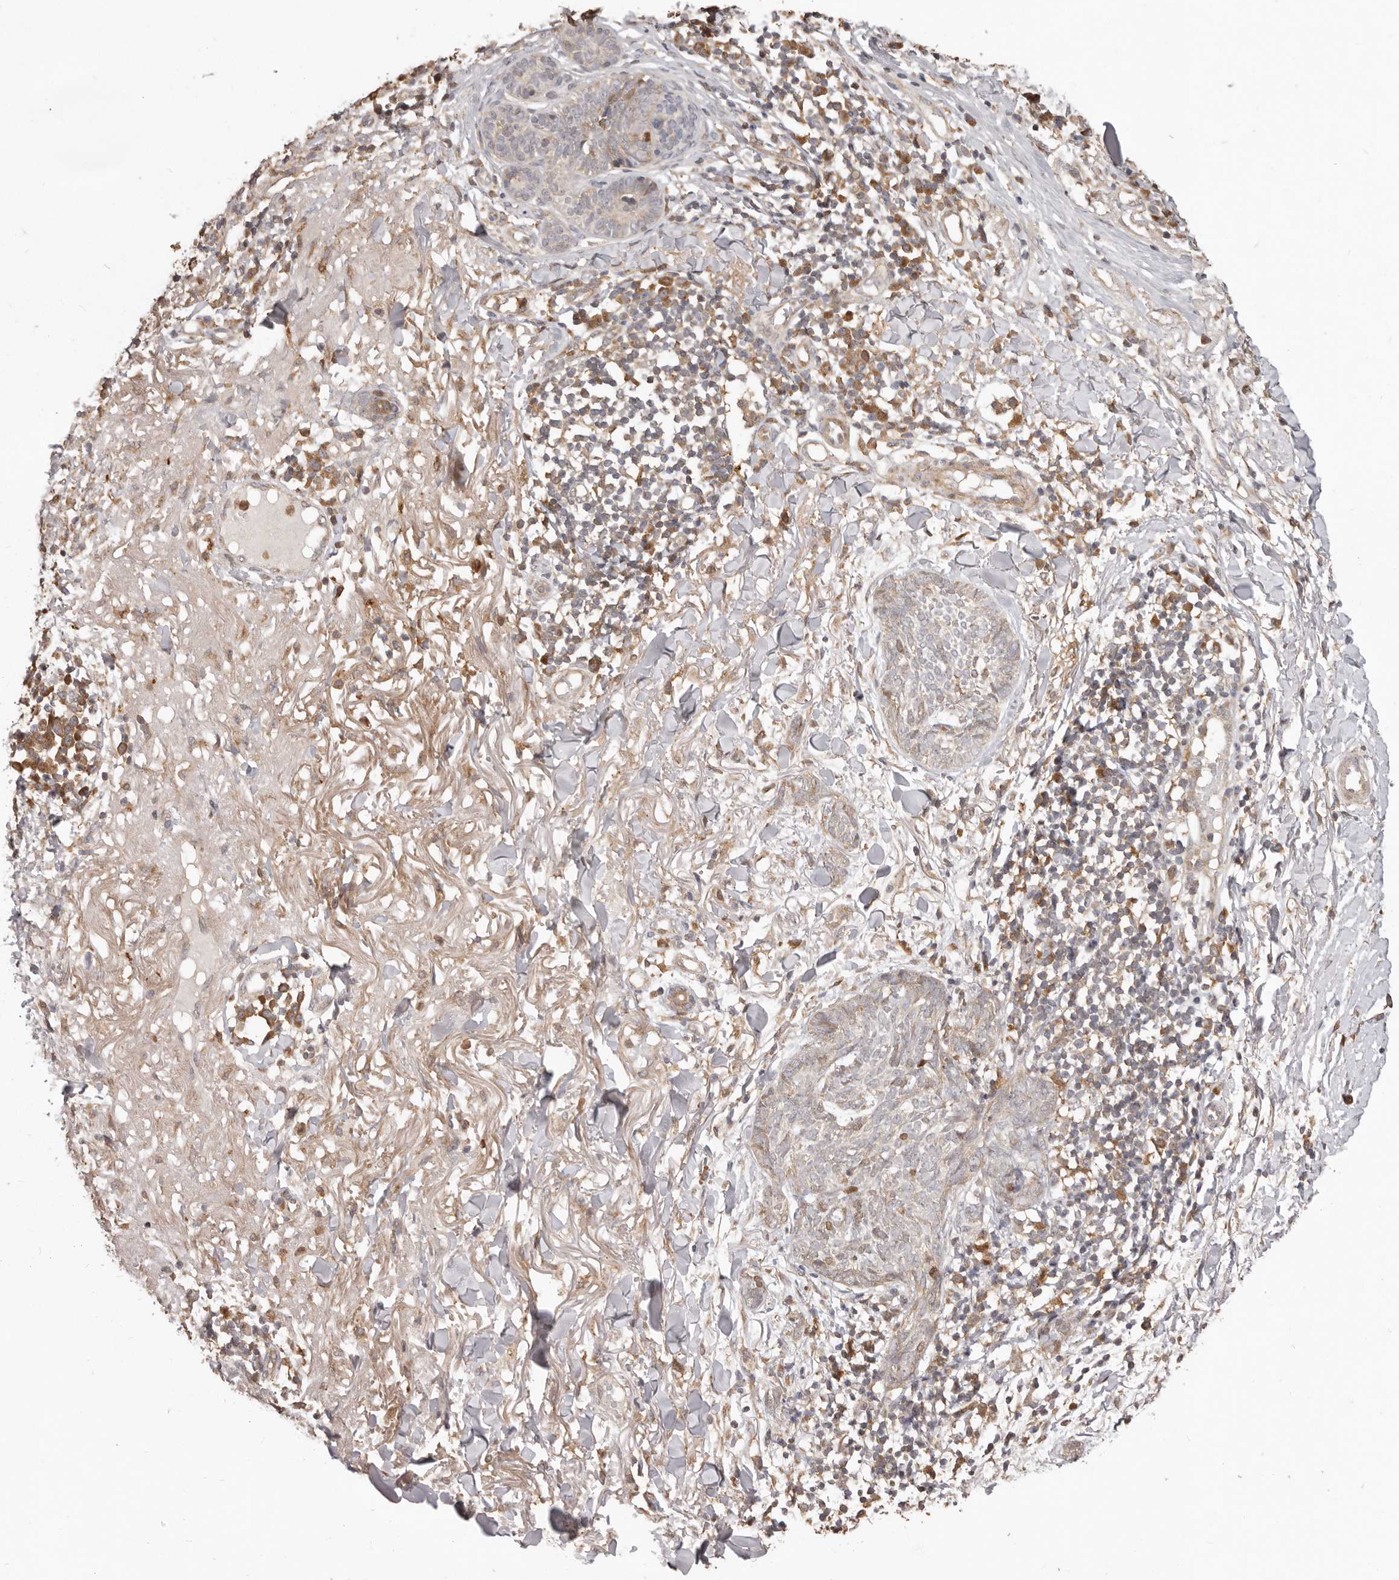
{"staining": {"intensity": "weak", "quantity": "<25%", "location": "cytoplasmic/membranous"}, "tissue": "skin cancer", "cell_type": "Tumor cells", "image_type": "cancer", "snomed": [{"axis": "morphology", "description": "Basal cell carcinoma"}, {"axis": "topography", "description": "Skin"}], "caption": "DAB immunohistochemical staining of skin basal cell carcinoma exhibits no significant positivity in tumor cells.", "gene": "RNF187", "patient": {"sex": "male", "age": 85}}